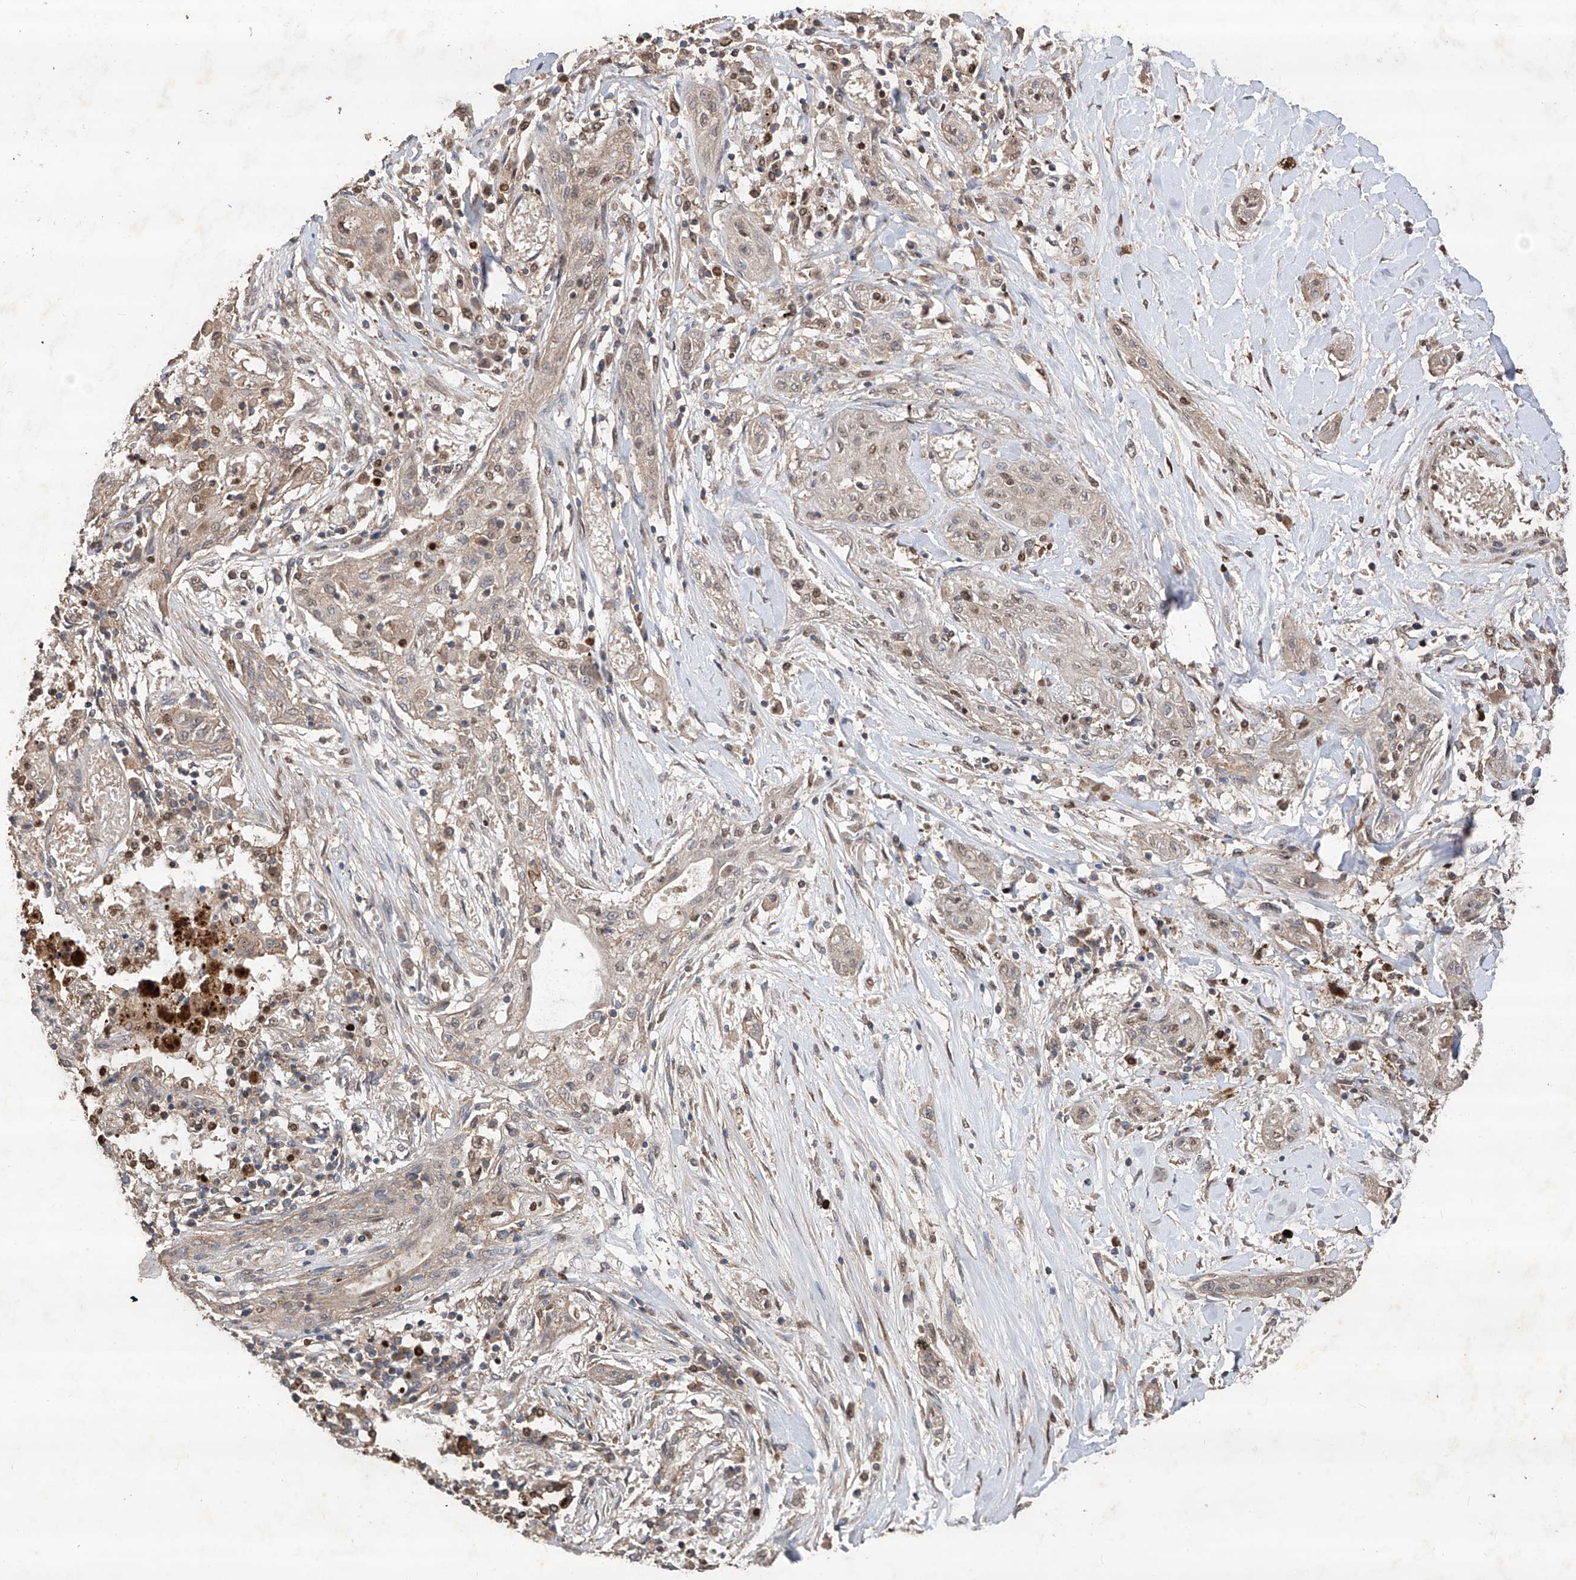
{"staining": {"intensity": "weak", "quantity": "<25%", "location": "nuclear"}, "tissue": "lung cancer", "cell_type": "Tumor cells", "image_type": "cancer", "snomed": [{"axis": "morphology", "description": "Squamous cell carcinoma, NOS"}, {"axis": "topography", "description": "Lung"}], "caption": "Tumor cells show no significant protein staining in lung cancer (squamous cell carcinoma).", "gene": "EDN1", "patient": {"sex": "female", "age": 47}}